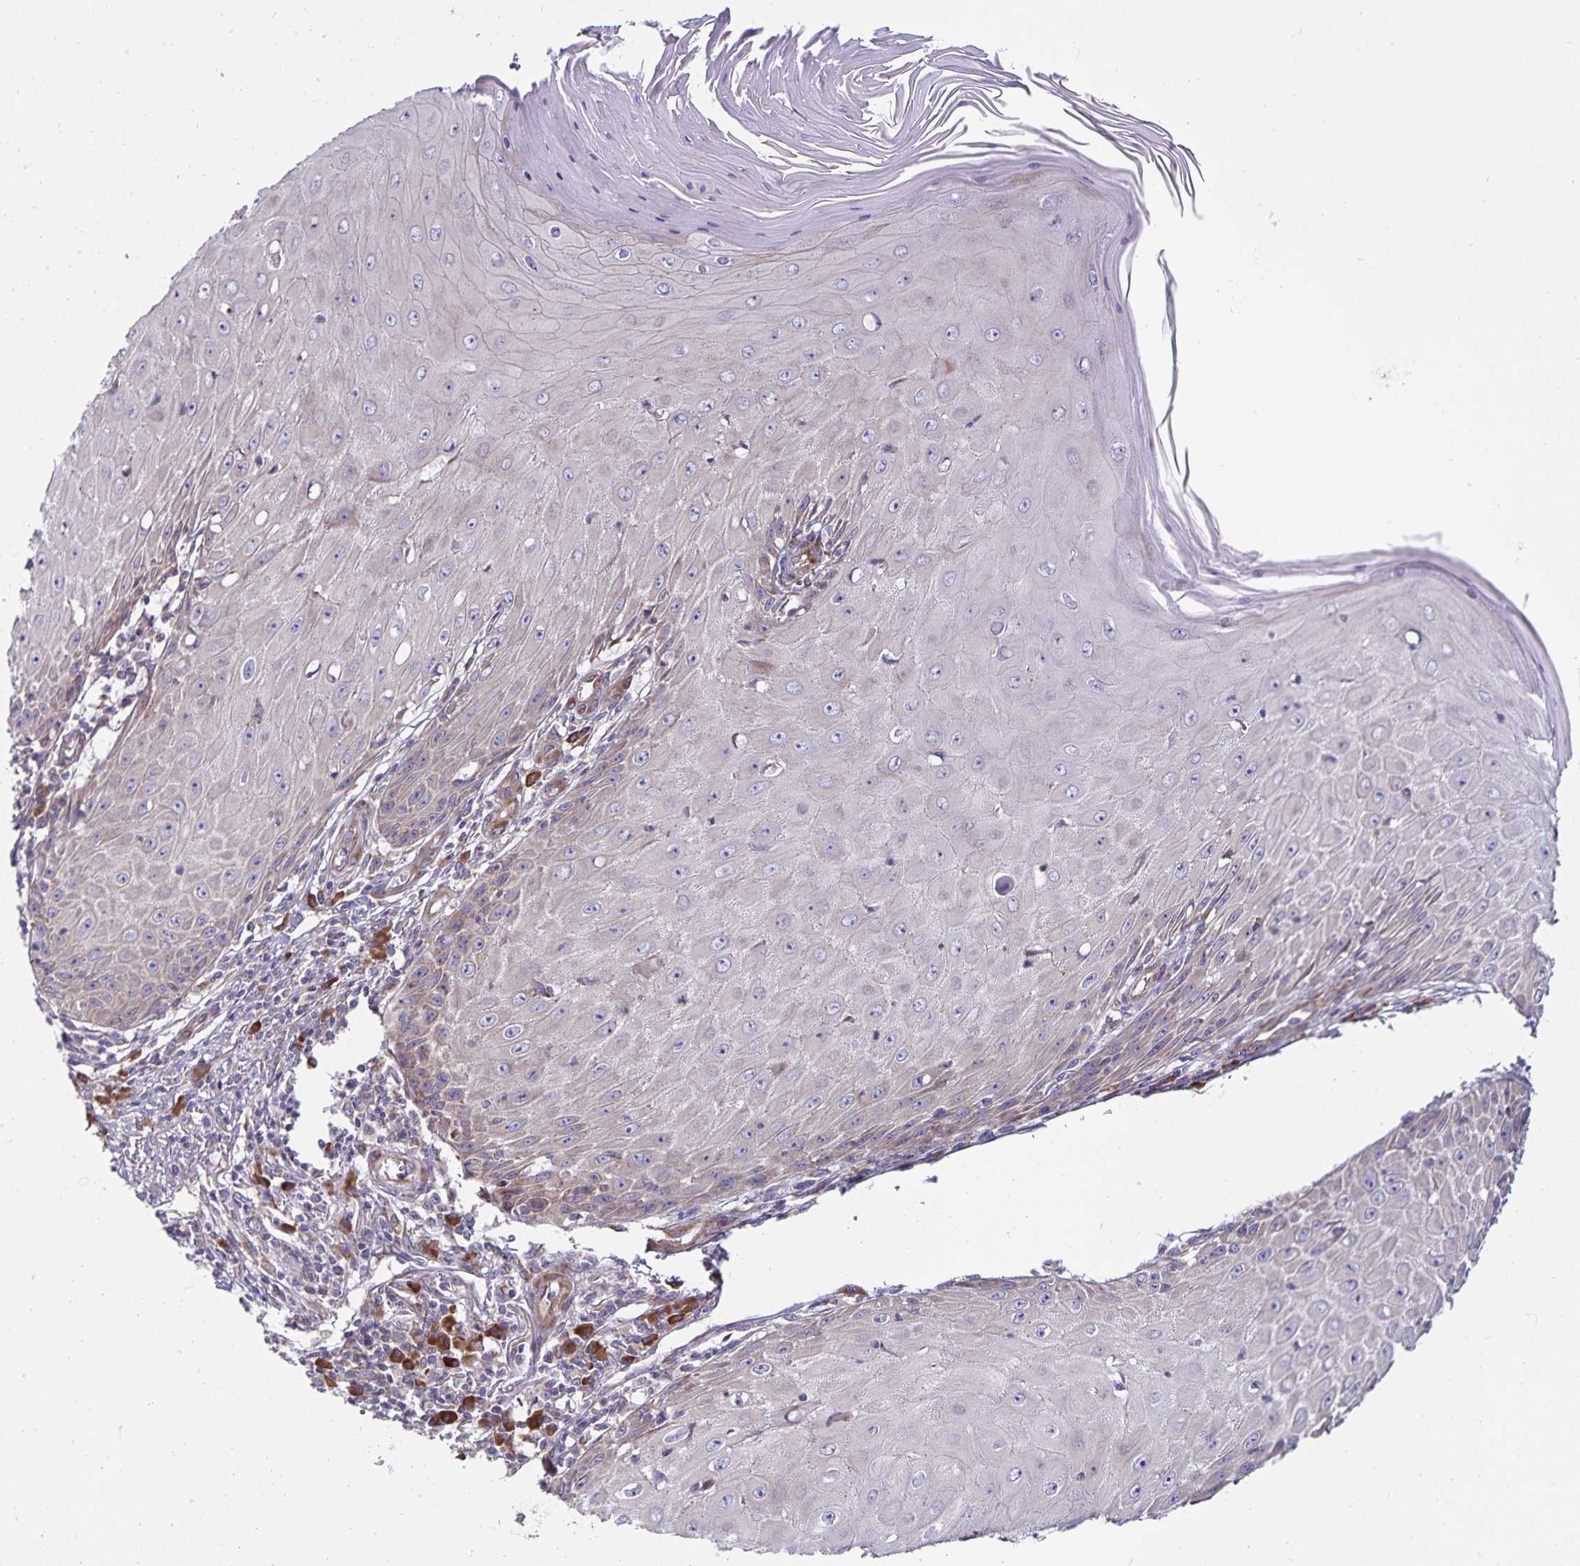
{"staining": {"intensity": "negative", "quantity": "none", "location": "none"}, "tissue": "skin cancer", "cell_type": "Tumor cells", "image_type": "cancer", "snomed": [{"axis": "morphology", "description": "Squamous cell carcinoma, NOS"}, {"axis": "topography", "description": "Skin"}], "caption": "Histopathology image shows no significant protein expression in tumor cells of squamous cell carcinoma (skin).", "gene": "SEC62", "patient": {"sex": "female", "age": 73}}